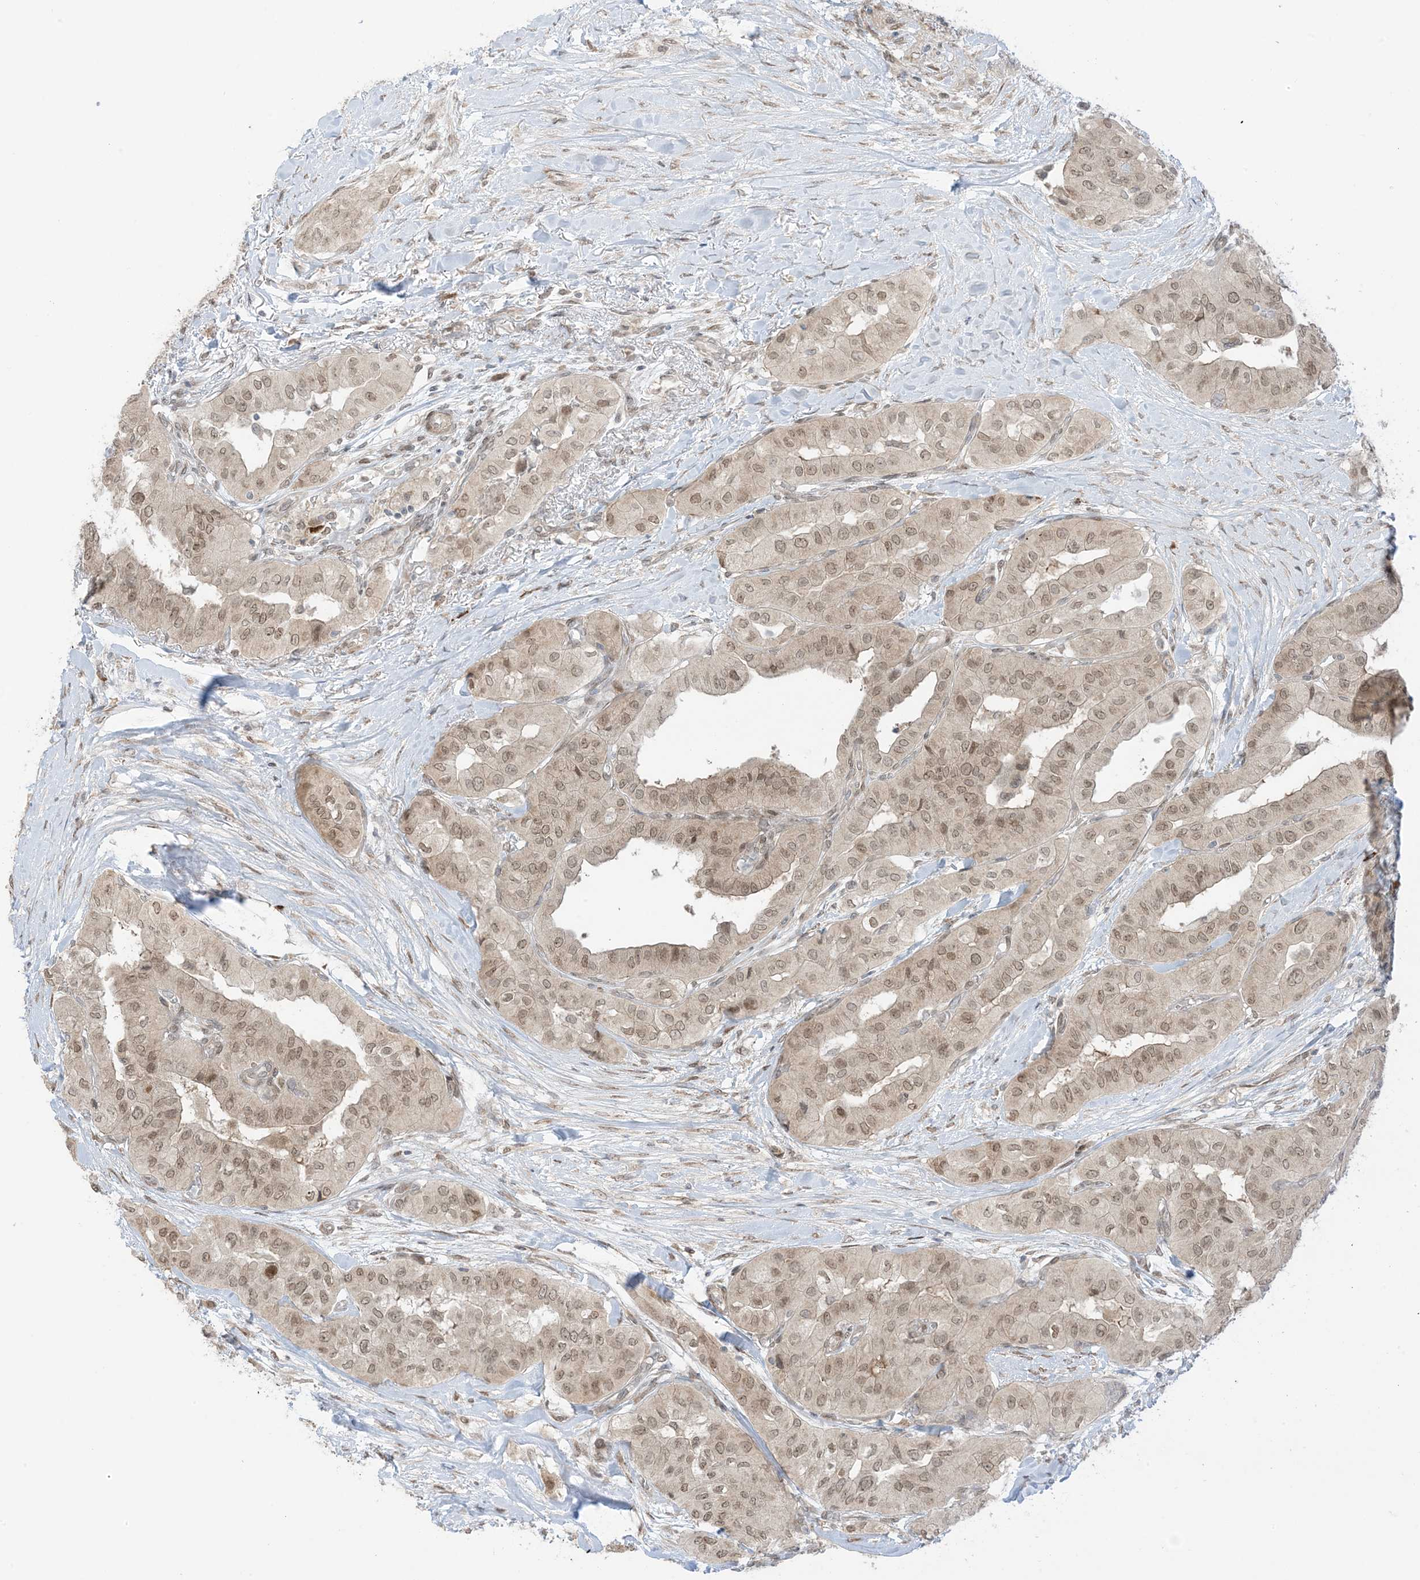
{"staining": {"intensity": "moderate", "quantity": ">75%", "location": "cytoplasmic/membranous,nuclear"}, "tissue": "thyroid cancer", "cell_type": "Tumor cells", "image_type": "cancer", "snomed": [{"axis": "morphology", "description": "Papillary adenocarcinoma, NOS"}, {"axis": "topography", "description": "Thyroid gland"}], "caption": "Moderate cytoplasmic/membranous and nuclear staining is appreciated in approximately >75% of tumor cells in thyroid cancer (papillary adenocarcinoma).", "gene": "UBE2E2", "patient": {"sex": "female", "age": 59}}